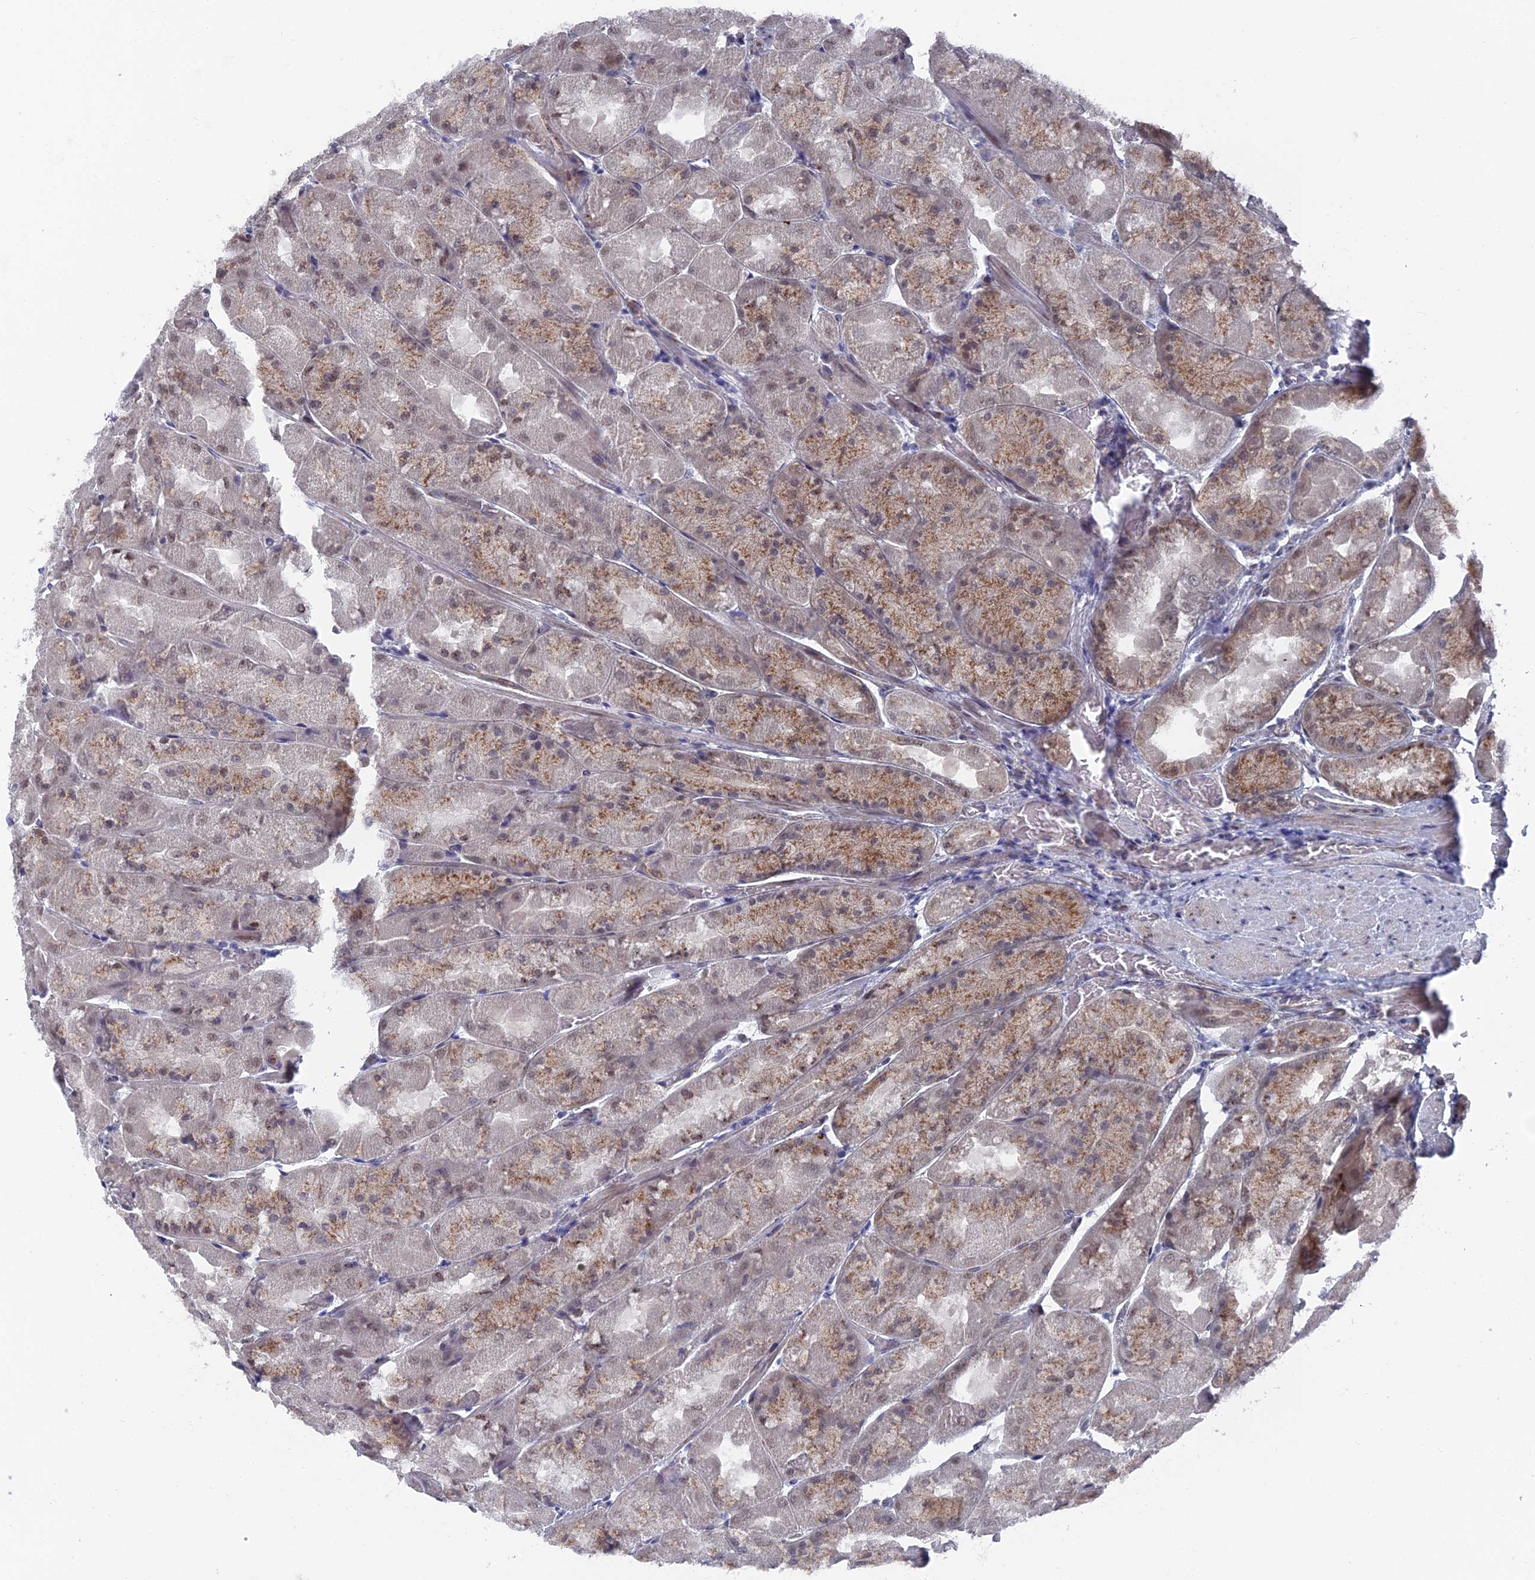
{"staining": {"intensity": "strong", "quantity": "25%-75%", "location": "cytoplasmic/membranous,nuclear"}, "tissue": "stomach", "cell_type": "Glandular cells", "image_type": "normal", "snomed": [{"axis": "morphology", "description": "Normal tissue, NOS"}, {"axis": "topography", "description": "Stomach"}], "caption": "Stomach stained with DAB (3,3'-diaminobenzidine) IHC displays high levels of strong cytoplasmic/membranous,nuclear staining in approximately 25%-75% of glandular cells.", "gene": "FHIP2A", "patient": {"sex": "female", "age": 61}}